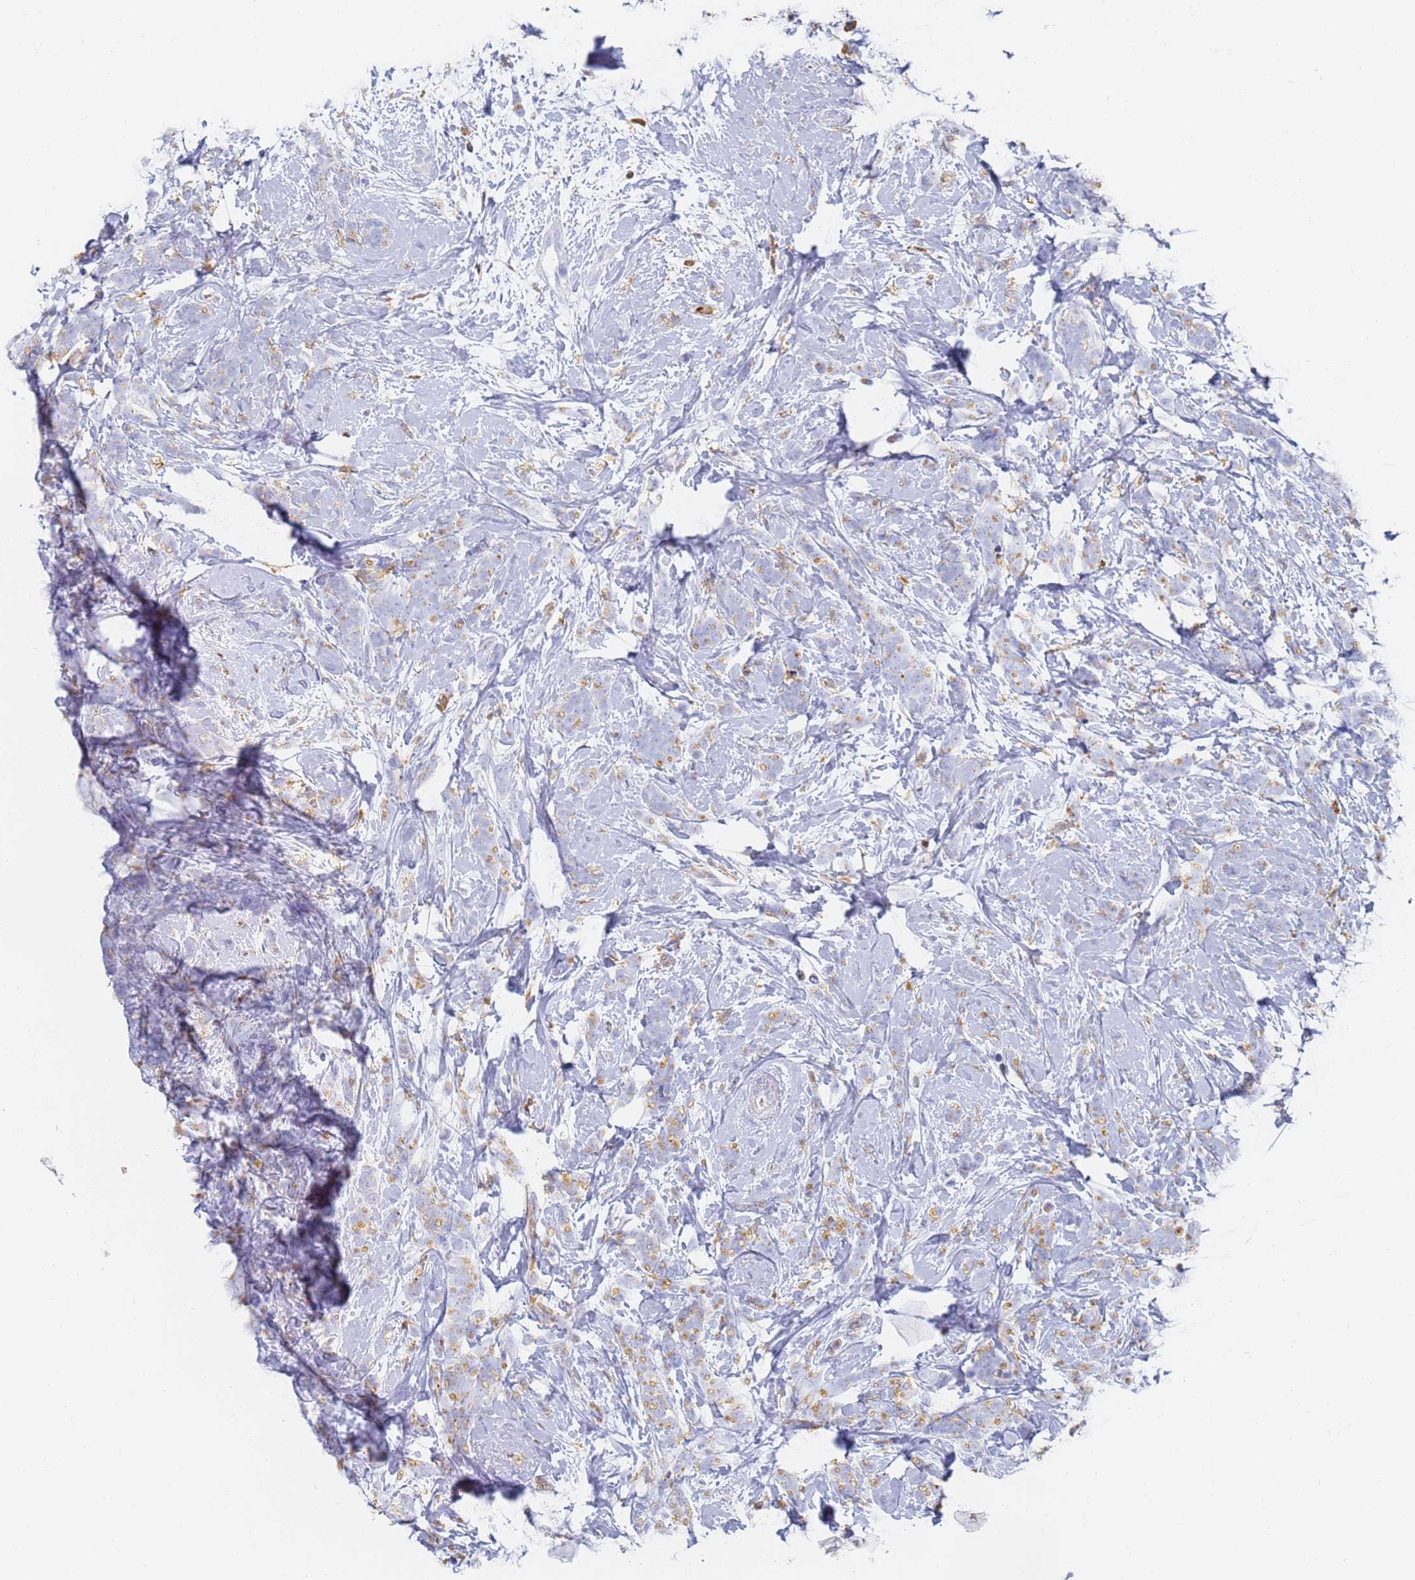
{"staining": {"intensity": "weak", "quantity": "<25%", "location": "cytoplasmic/membranous"}, "tissue": "breast cancer", "cell_type": "Tumor cells", "image_type": "cancer", "snomed": [{"axis": "morphology", "description": "Lobular carcinoma"}, {"axis": "topography", "description": "Breast"}], "caption": "The micrograph reveals no significant staining in tumor cells of breast cancer (lobular carcinoma).", "gene": "BIN2", "patient": {"sex": "female", "age": 58}}